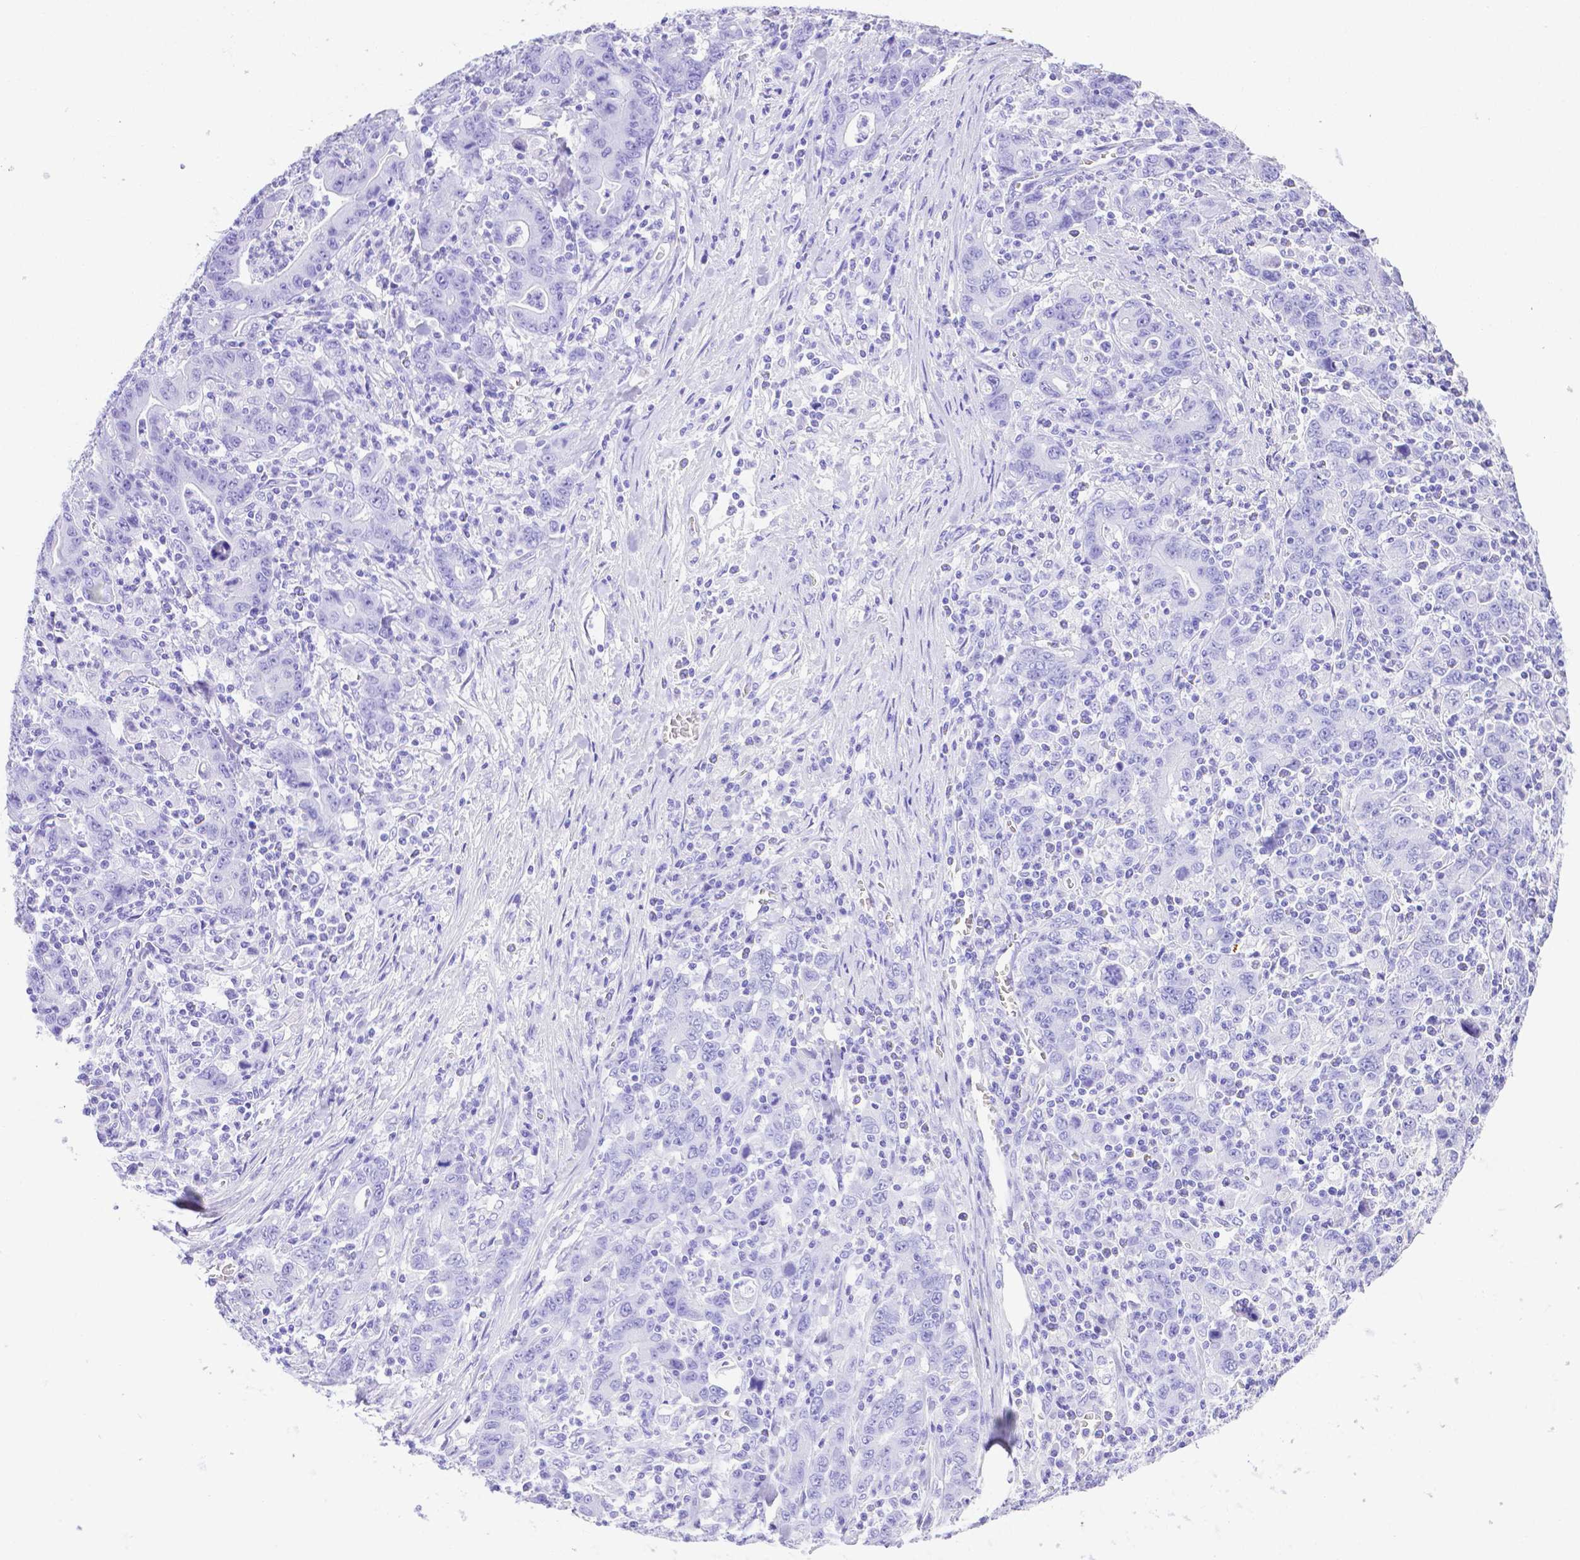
{"staining": {"intensity": "negative", "quantity": "none", "location": "none"}, "tissue": "stomach cancer", "cell_type": "Tumor cells", "image_type": "cancer", "snomed": [{"axis": "morphology", "description": "Adenocarcinoma, NOS"}, {"axis": "topography", "description": "Stomach, upper"}], "caption": "The micrograph shows no significant staining in tumor cells of stomach adenocarcinoma.", "gene": "SMR3A", "patient": {"sex": "male", "age": 69}}